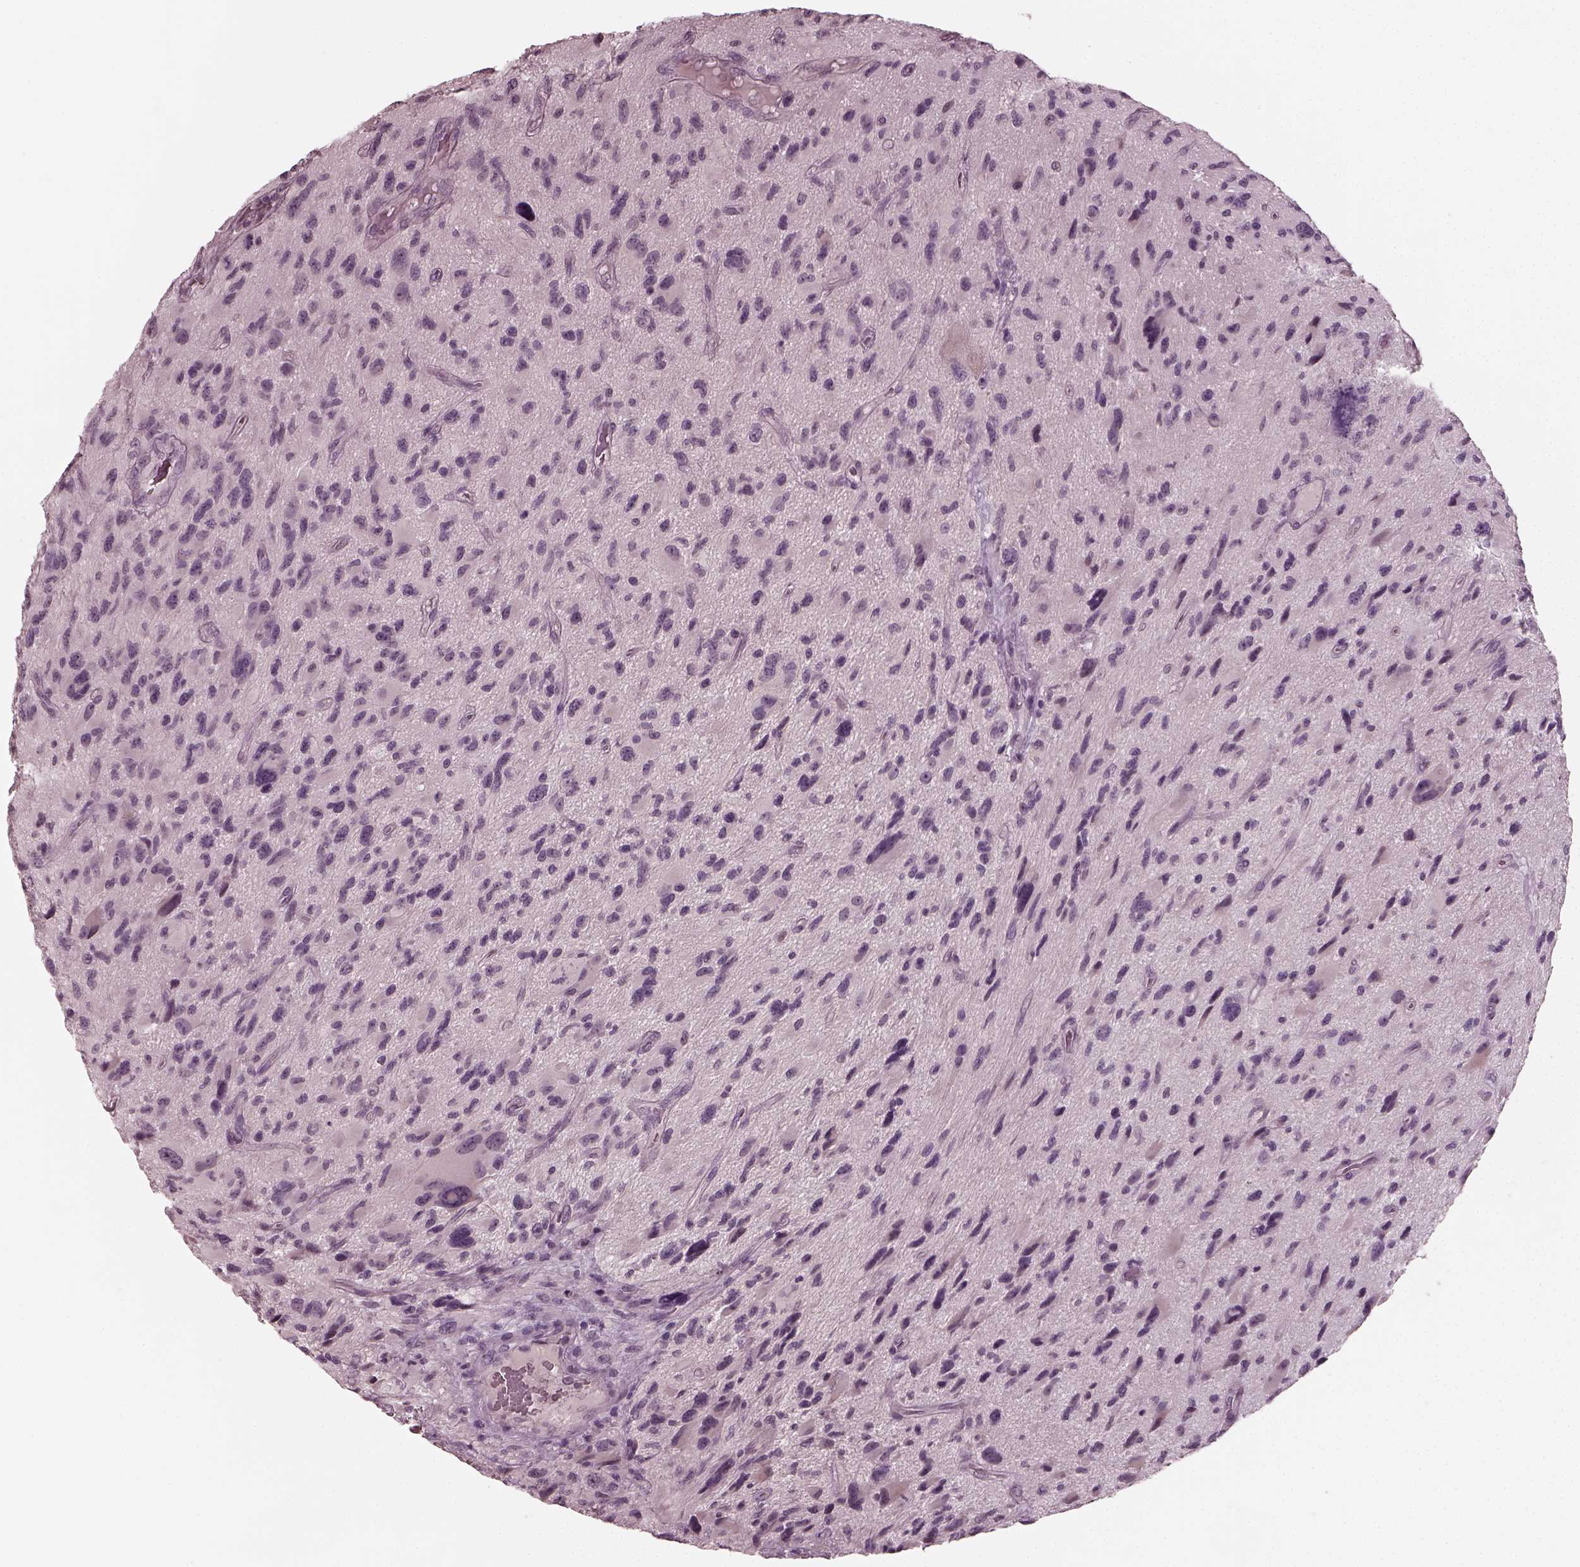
{"staining": {"intensity": "negative", "quantity": "none", "location": "none"}, "tissue": "glioma", "cell_type": "Tumor cells", "image_type": "cancer", "snomed": [{"axis": "morphology", "description": "Glioma, malignant, NOS"}, {"axis": "morphology", "description": "Glioma, malignant, High grade"}, {"axis": "topography", "description": "Brain"}], "caption": "High magnification brightfield microscopy of malignant high-grade glioma stained with DAB (3,3'-diaminobenzidine) (brown) and counterstained with hematoxylin (blue): tumor cells show no significant positivity. (Brightfield microscopy of DAB immunohistochemistry (IHC) at high magnification).", "gene": "RCVRN", "patient": {"sex": "female", "age": 71}}